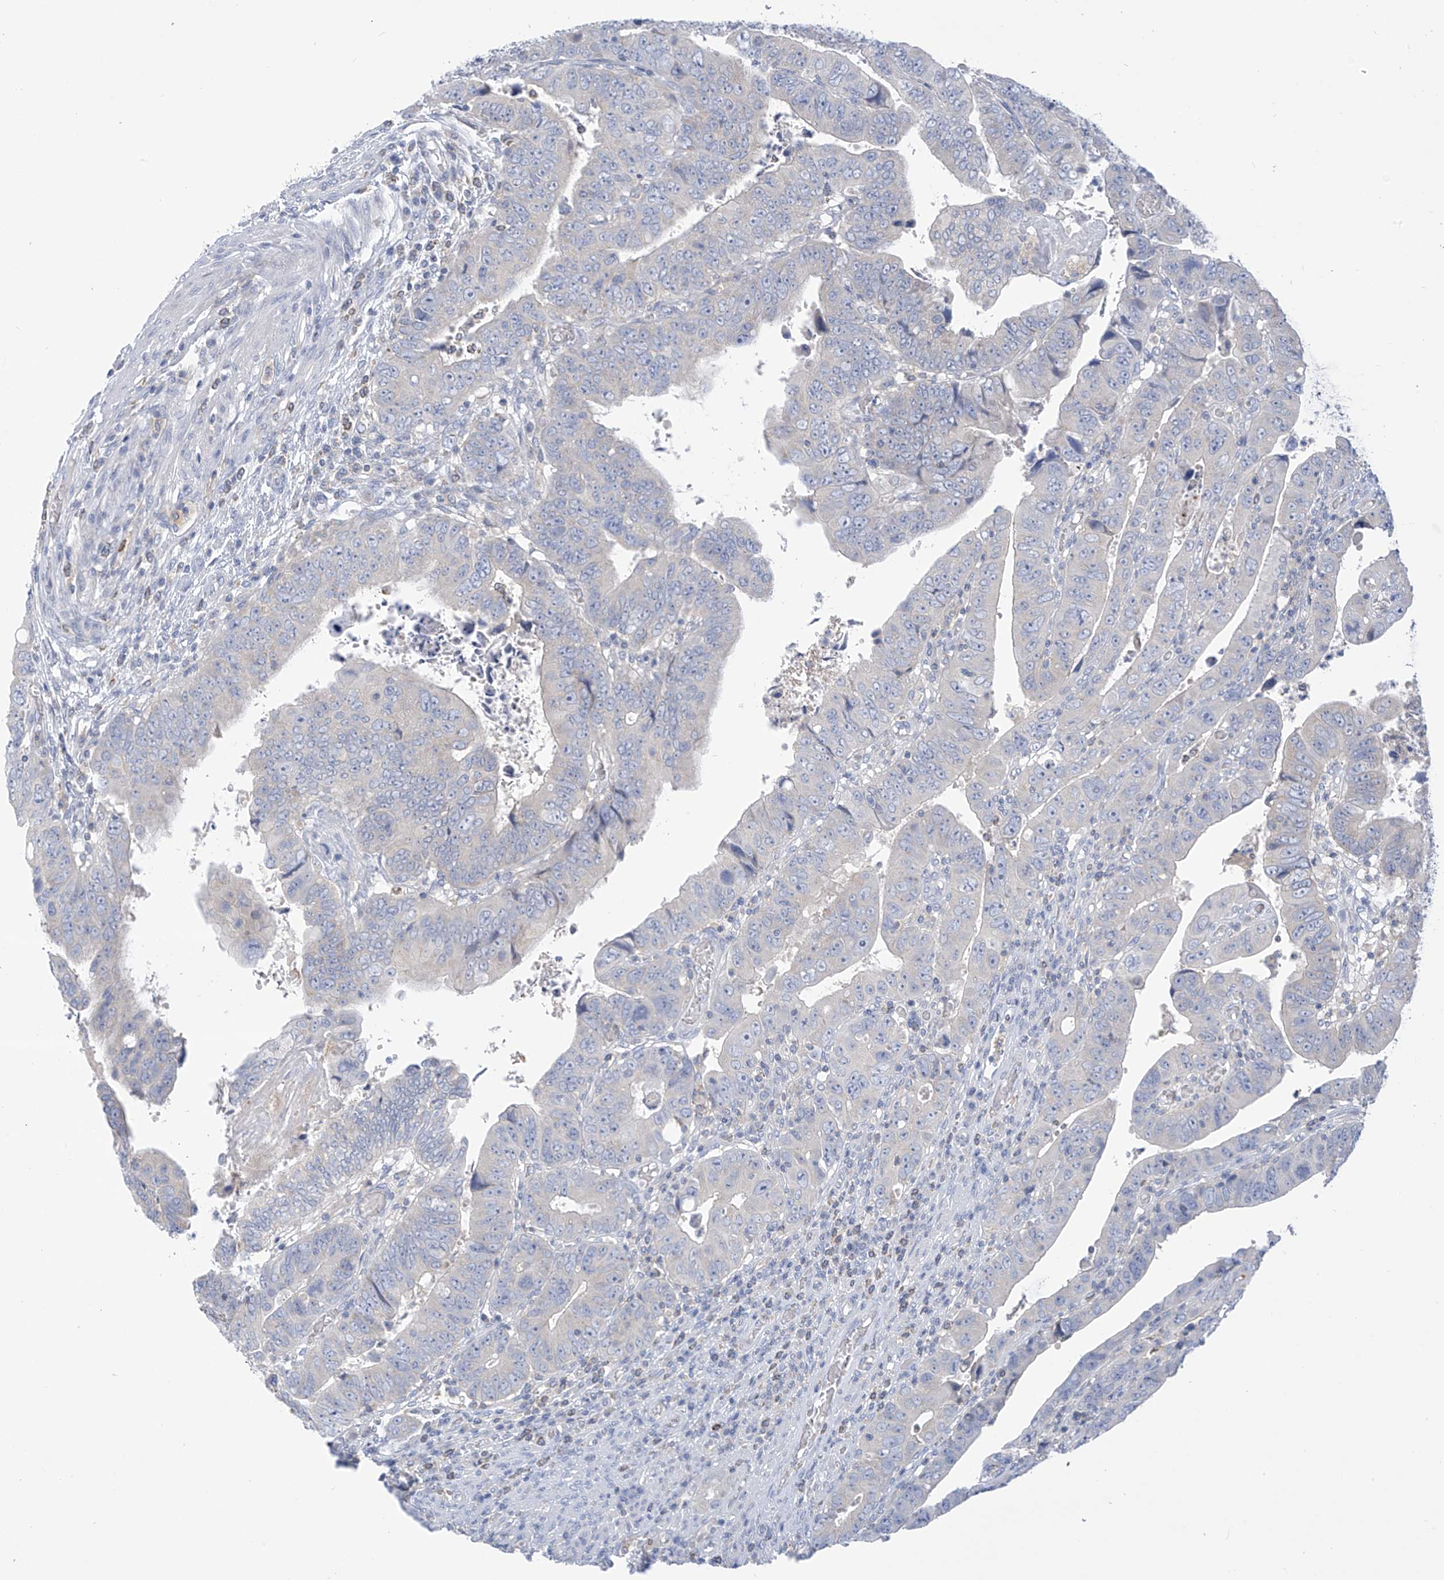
{"staining": {"intensity": "negative", "quantity": "none", "location": "none"}, "tissue": "colorectal cancer", "cell_type": "Tumor cells", "image_type": "cancer", "snomed": [{"axis": "morphology", "description": "Normal tissue, NOS"}, {"axis": "morphology", "description": "Adenocarcinoma, NOS"}, {"axis": "topography", "description": "Rectum"}], "caption": "Colorectal cancer stained for a protein using immunohistochemistry (IHC) exhibits no positivity tumor cells.", "gene": "SLC6A12", "patient": {"sex": "female", "age": 65}}